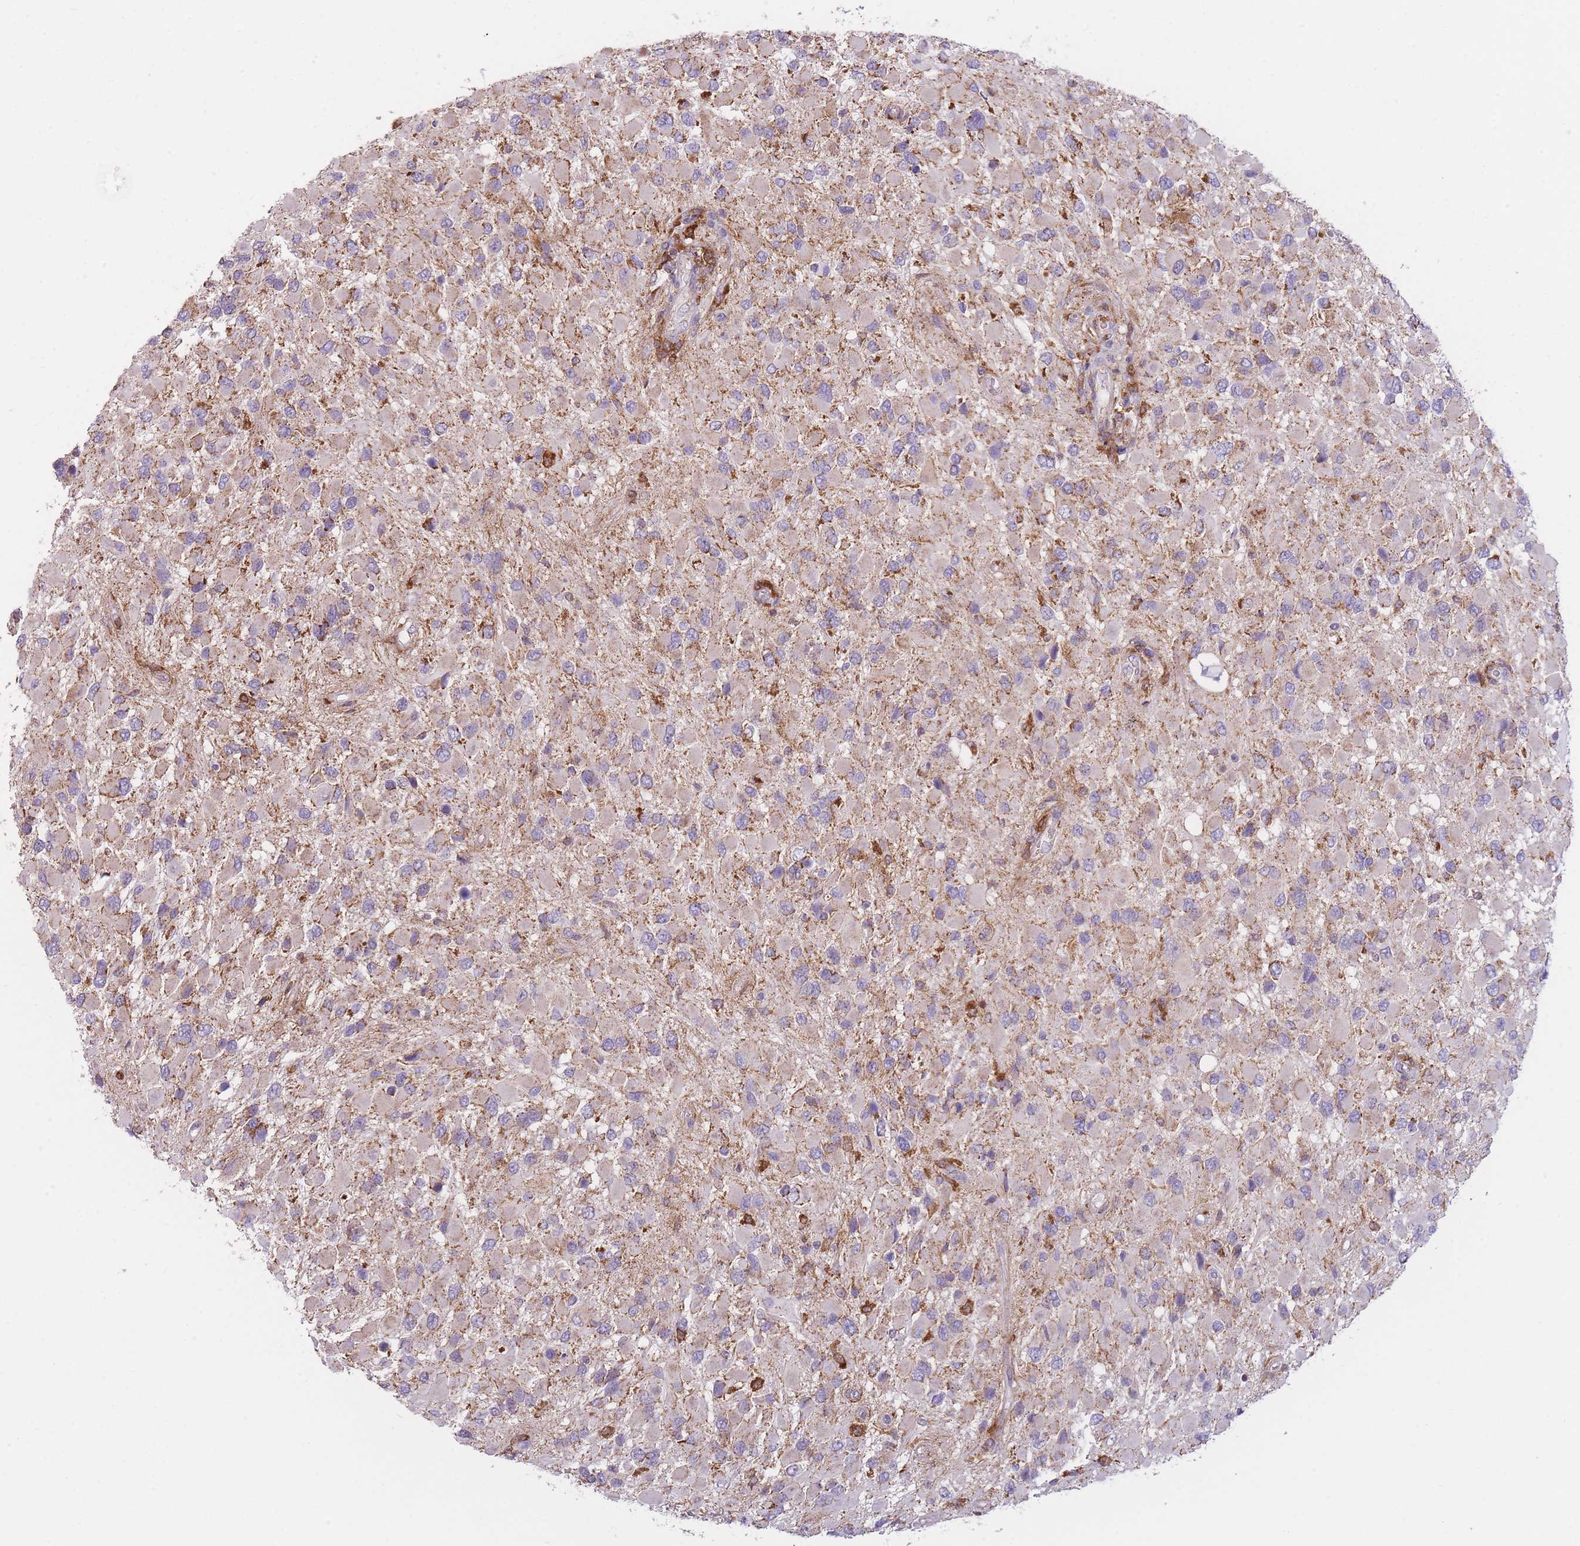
{"staining": {"intensity": "negative", "quantity": "none", "location": "none"}, "tissue": "glioma", "cell_type": "Tumor cells", "image_type": "cancer", "snomed": [{"axis": "morphology", "description": "Glioma, malignant, High grade"}, {"axis": "topography", "description": "Brain"}], "caption": "Immunohistochemistry (IHC) histopathology image of human glioma stained for a protein (brown), which exhibits no expression in tumor cells. (DAB immunohistochemistry visualized using brightfield microscopy, high magnification).", "gene": "PRAM1", "patient": {"sex": "male", "age": 53}}